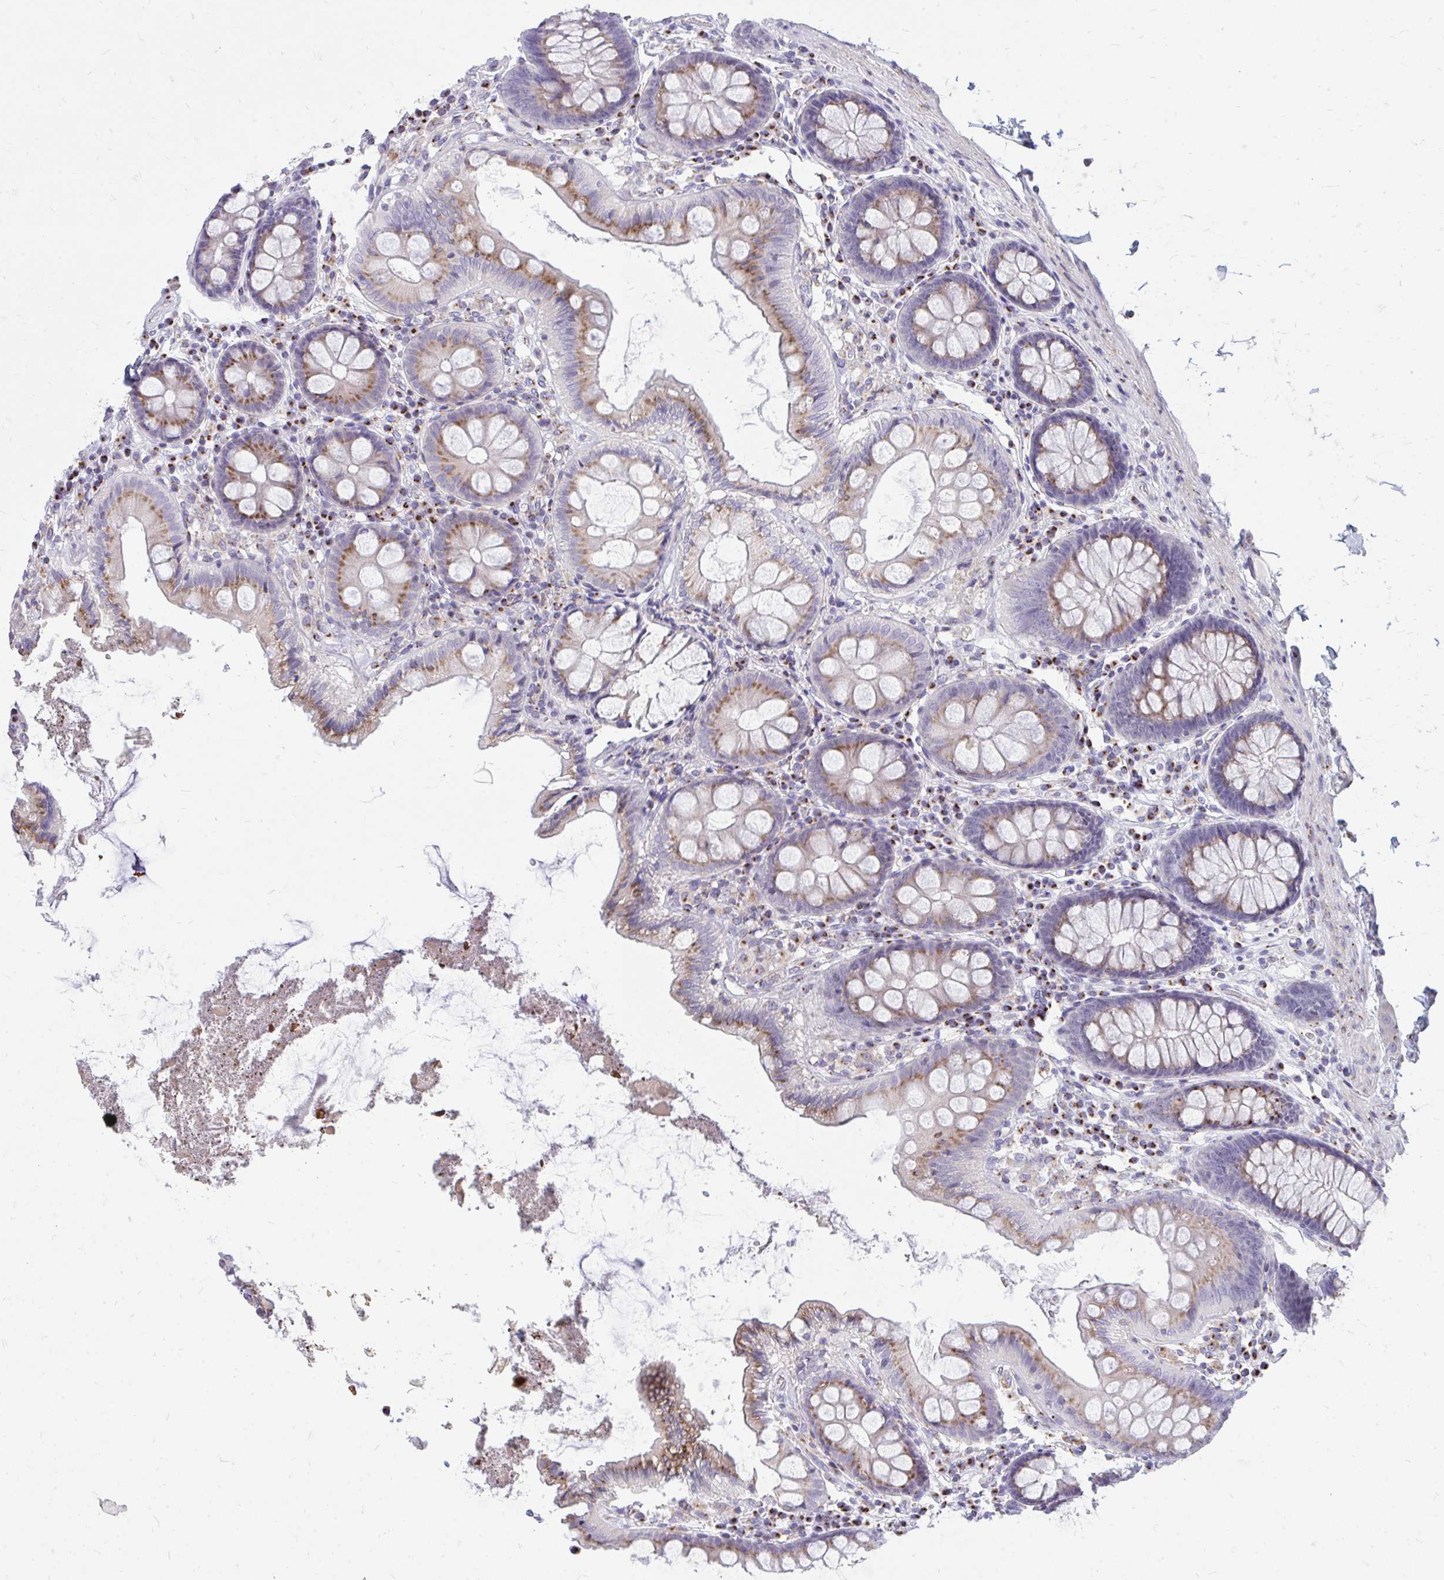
{"staining": {"intensity": "negative", "quantity": "none", "location": "none"}, "tissue": "colon", "cell_type": "Endothelial cells", "image_type": "normal", "snomed": [{"axis": "morphology", "description": "Normal tissue, NOS"}, {"axis": "topography", "description": "Colon"}], "caption": "DAB (3,3'-diaminobenzidine) immunohistochemical staining of unremarkable colon displays no significant staining in endothelial cells.", "gene": "RAB6A", "patient": {"sex": "male", "age": 84}}